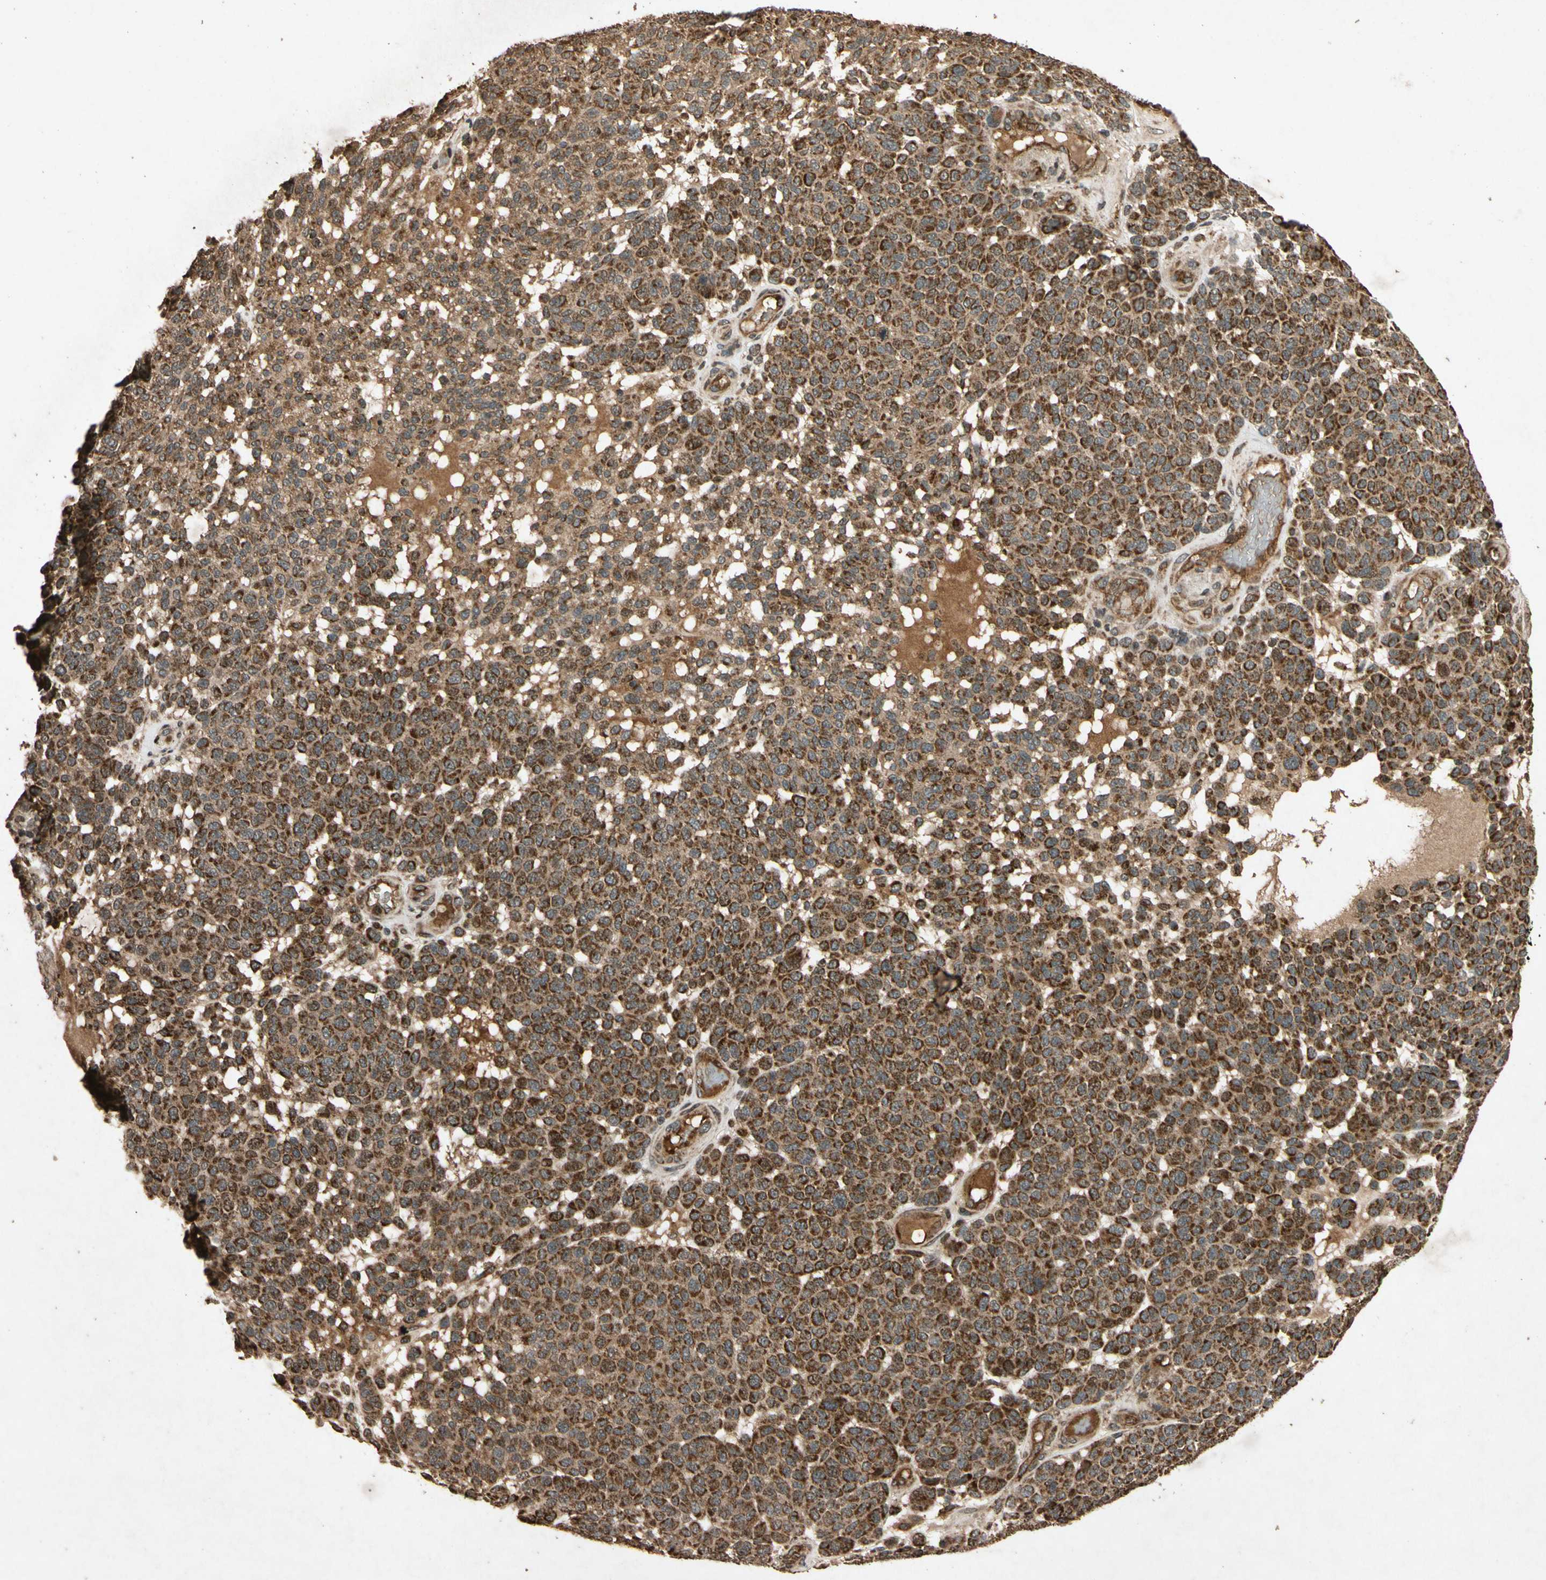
{"staining": {"intensity": "strong", "quantity": ">75%", "location": "cytoplasmic/membranous"}, "tissue": "melanoma", "cell_type": "Tumor cells", "image_type": "cancer", "snomed": [{"axis": "morphology", "description": "Malignant melanoma, NOS"}, {"axis": "topography", "description": "Skin"}], "caption": "Brown immunohistochemical staining in melanoma displays strong cytoplasmic/membranous positivity in approximately >75% of tumor cells.", "gene": "TXN2", "patient": {"sex": "male", "age": 59}}